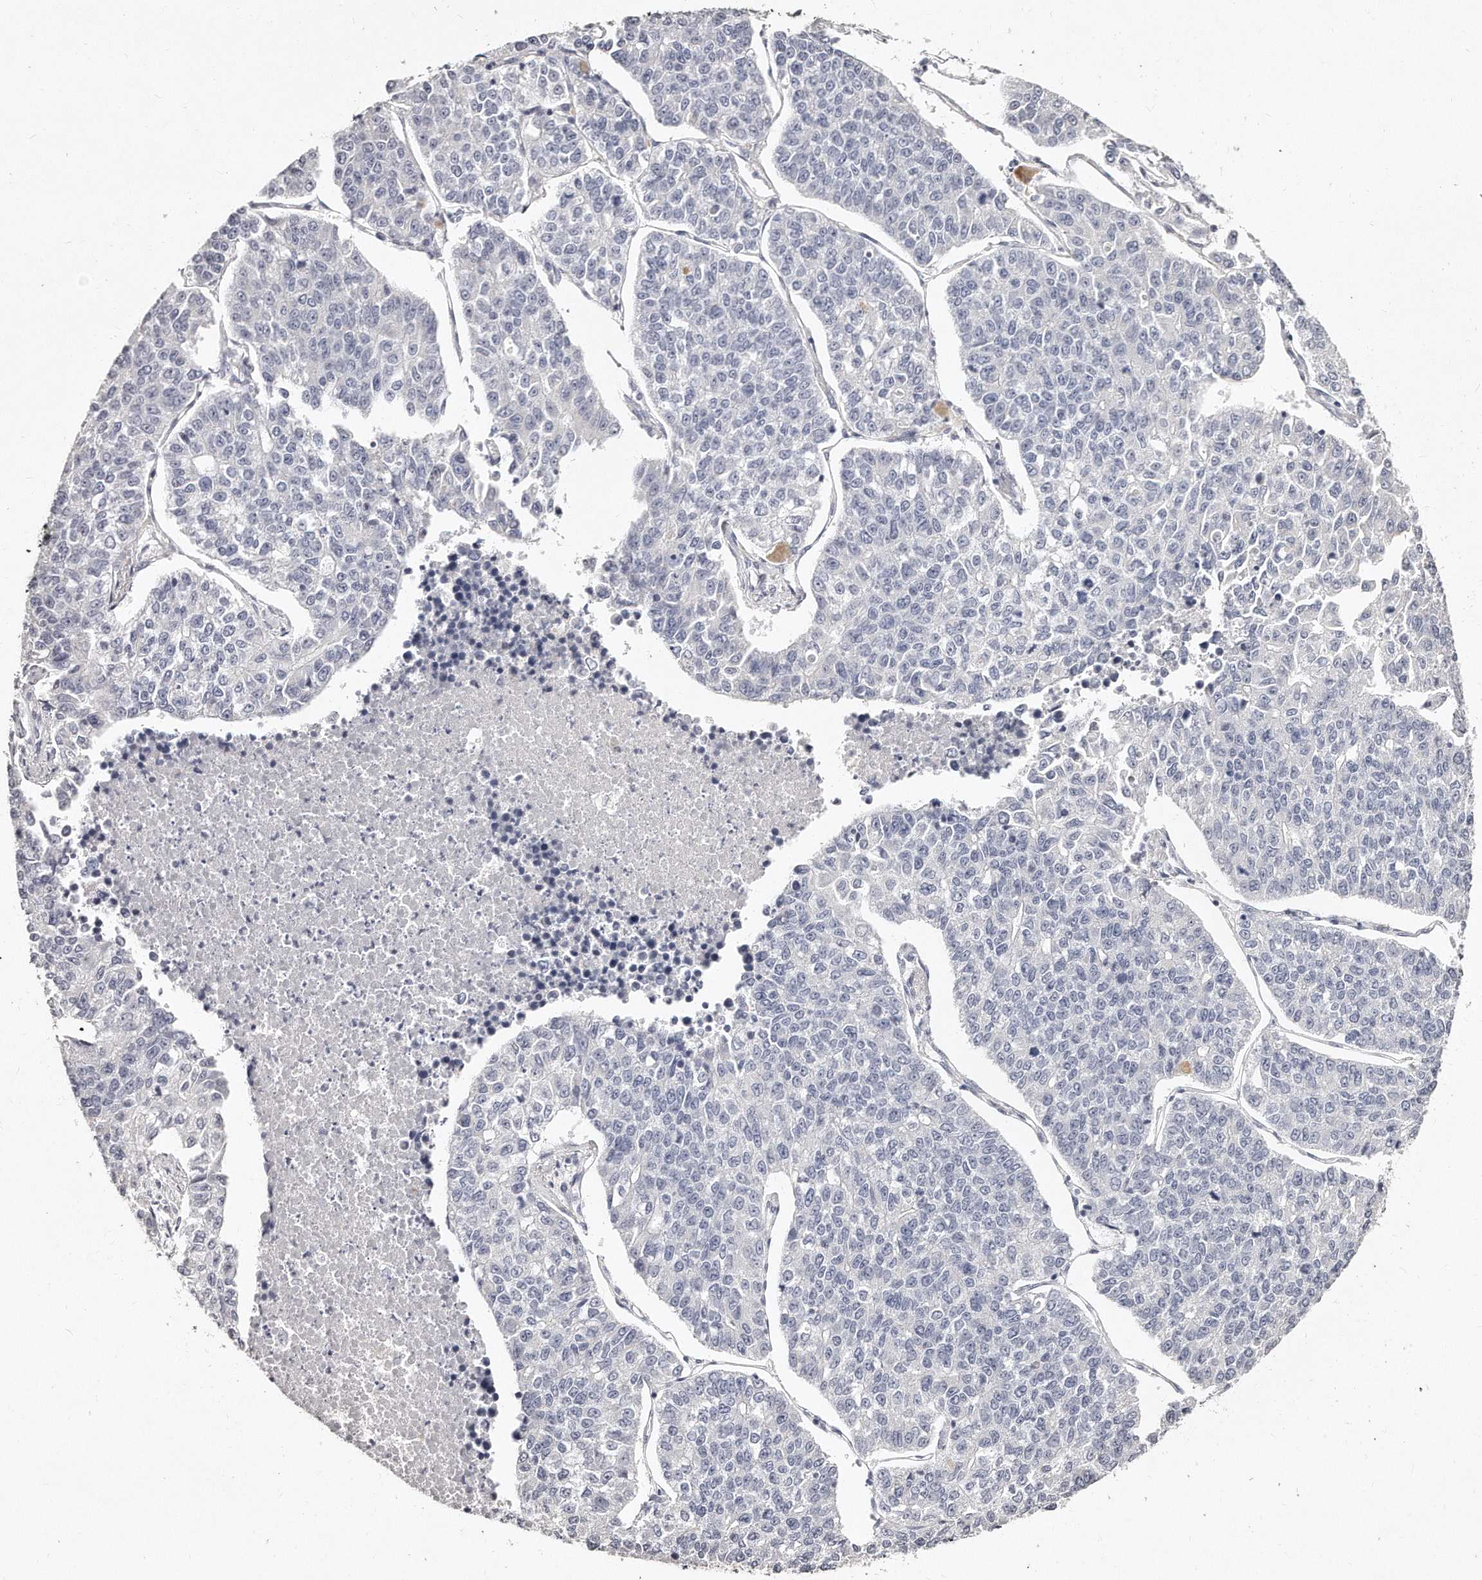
{"staining": {"intensity": "negative", "quantity": "none", "location": "none"}, "tissue": "lung cancer", "cell_type": "Tumor cells", "image_type": "cancer", "snomed": [{"axis": "morphology", "description": "Adenocarcinoma, NOS"}, {"axis": "topography", "description": "Lung"}], "caption": "A histopathology image of human lung cancer (adenocarcinoma) is negative for staining in tumor cells. Nuclei are stained in blue.", "gene": "GDA", "patient": {"sex": "male", "age": 49}}